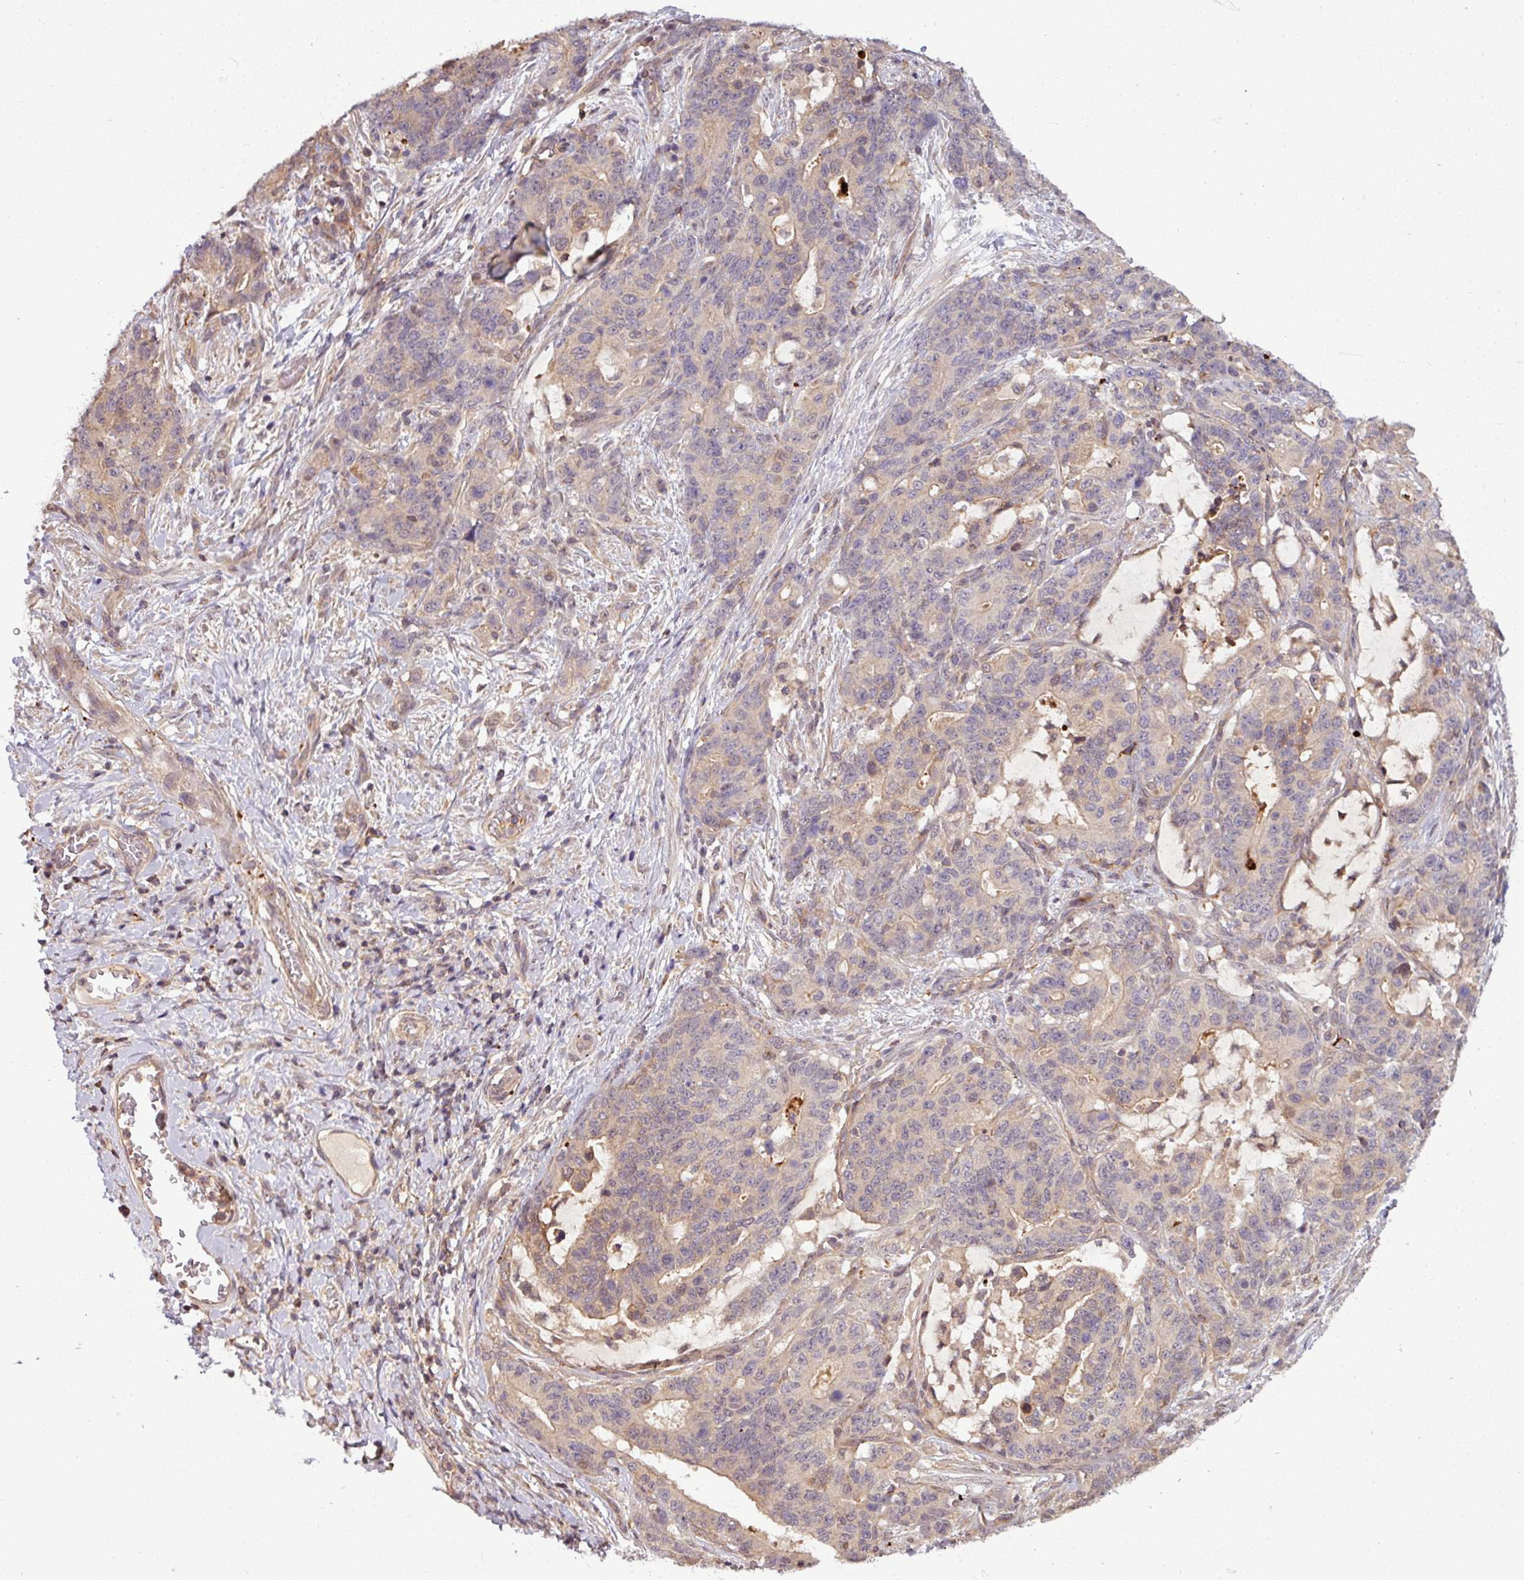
{"staining": {"intensity": "weak", "quantity": "25%-75%", "location": "cytoplasmic/membranous"}, "tissue": "stomach cancer", "cell_type": "Tumor cells", "image_type": "cancer", "snomed": [{"axis": "morphology", "description": "Normal tissue, NOS"}, {"axis": "morphology", "description": "Adenocarcinoma, NOS"}, {"axis": "topography", "description": "Stomach"}], "caption": "Approximately 25%-75% of tumor cells in stomach cancer display weak cytoplasmic/membranous protein positivity as visualized by brown immunohistochemical staining.", "gene": "TUSC3", "patient": {"sex": "female", "age": 64}}